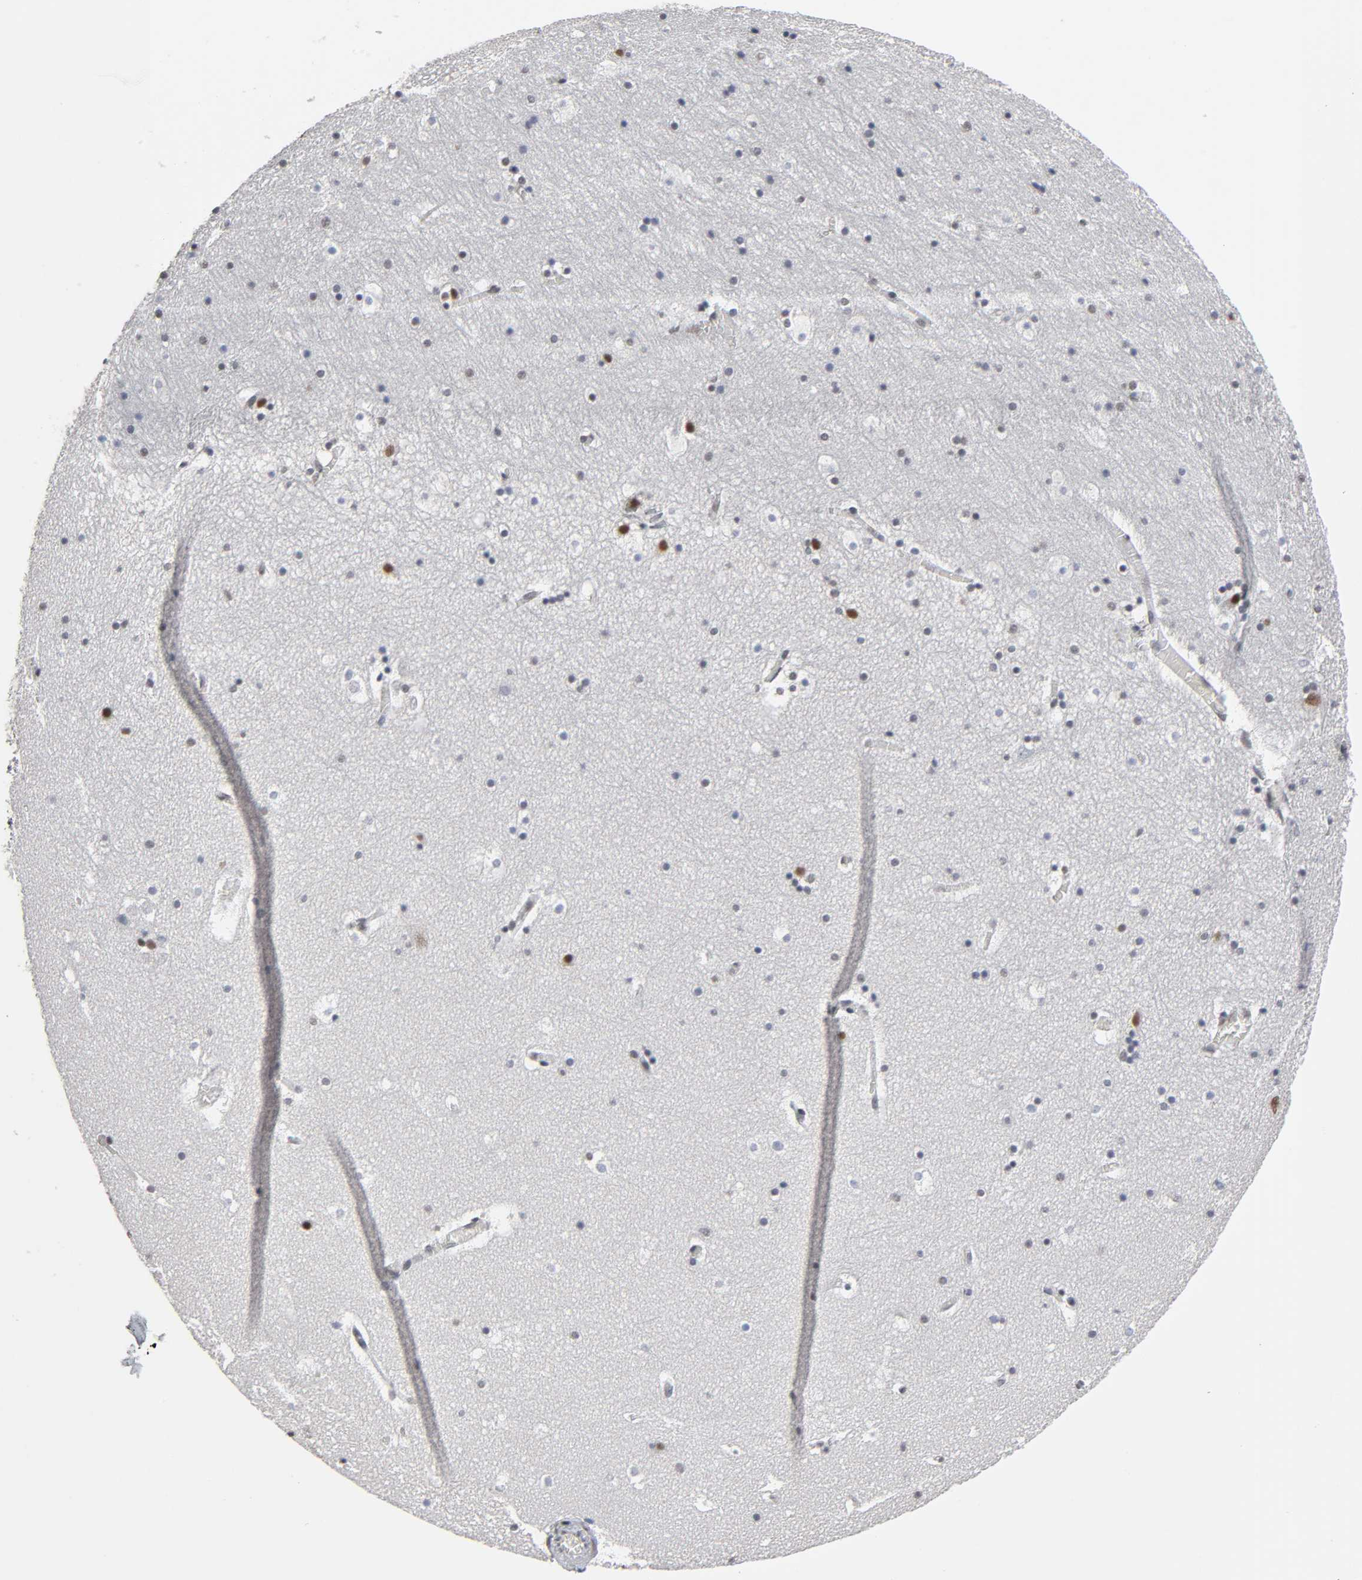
{"staining": {"intensity": "moderate", "quantity": "<25%", "location": "nuclear"}, "tissue": "hippocampus", "cell_type": "Glial cells", "image_type": "normal", "snomed": [{"axis": "morphology", "description": "Normal tissue, NOS"}, {"axis": "topography", "description": "Hippocampus"}], "caption": "Immunohistochemistry (DAB (3,3'-diaminobenzidine)) staining of normal hippocampus exhibits moderate nuclear protein expression in approximately <25% of glial cells. (Brightfield microscopy of DAB IHC at high magnification).", "gene": "TRIM33", "patient": {"sex": "male", "age": 45}}